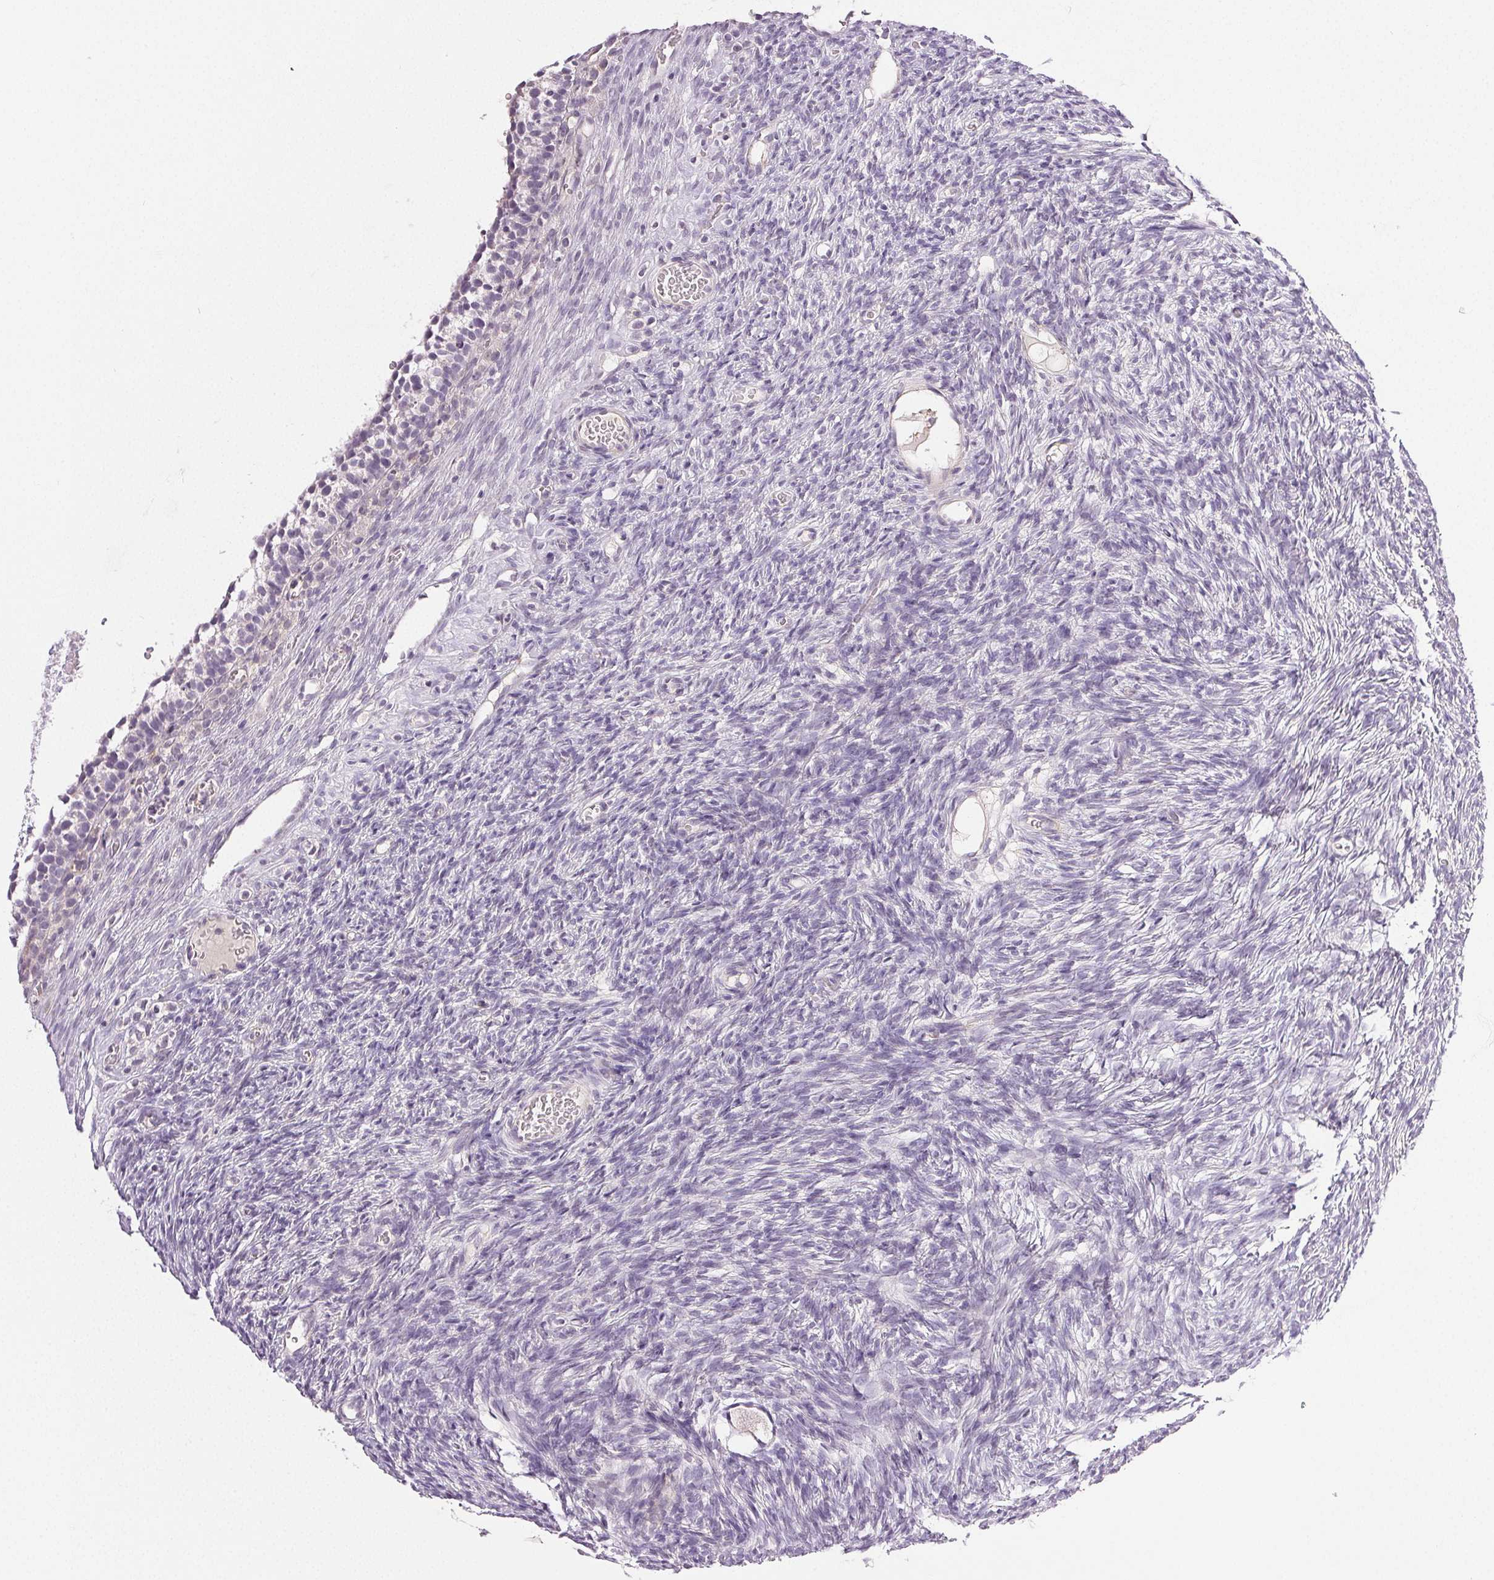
{"staining": {"intensity": "moderate", "quantity": "<25%", "location": "cytoplasmic/membranous"}, "tissue": "ovary", "cell_type": "Ovarian stroma cells", "image_type": "normal", "snomed": [{"axis": "morphology", "description": "Normal tissue, NOS"}, {"axis": "topography", "description": "Ovary"}], "caption": "IHC photomicrograph of benign ovary: human ovary stained using immunohistochemistry (IHC) reveals low levels of moderate protein expression localized specifically in the cytoplasmic/membranous of ovarian stroma cells, appearing as a cytoplasmic/membranous brown color.", "gene": "PLCB1", "patient": {"sex": "female", "age": 34}}